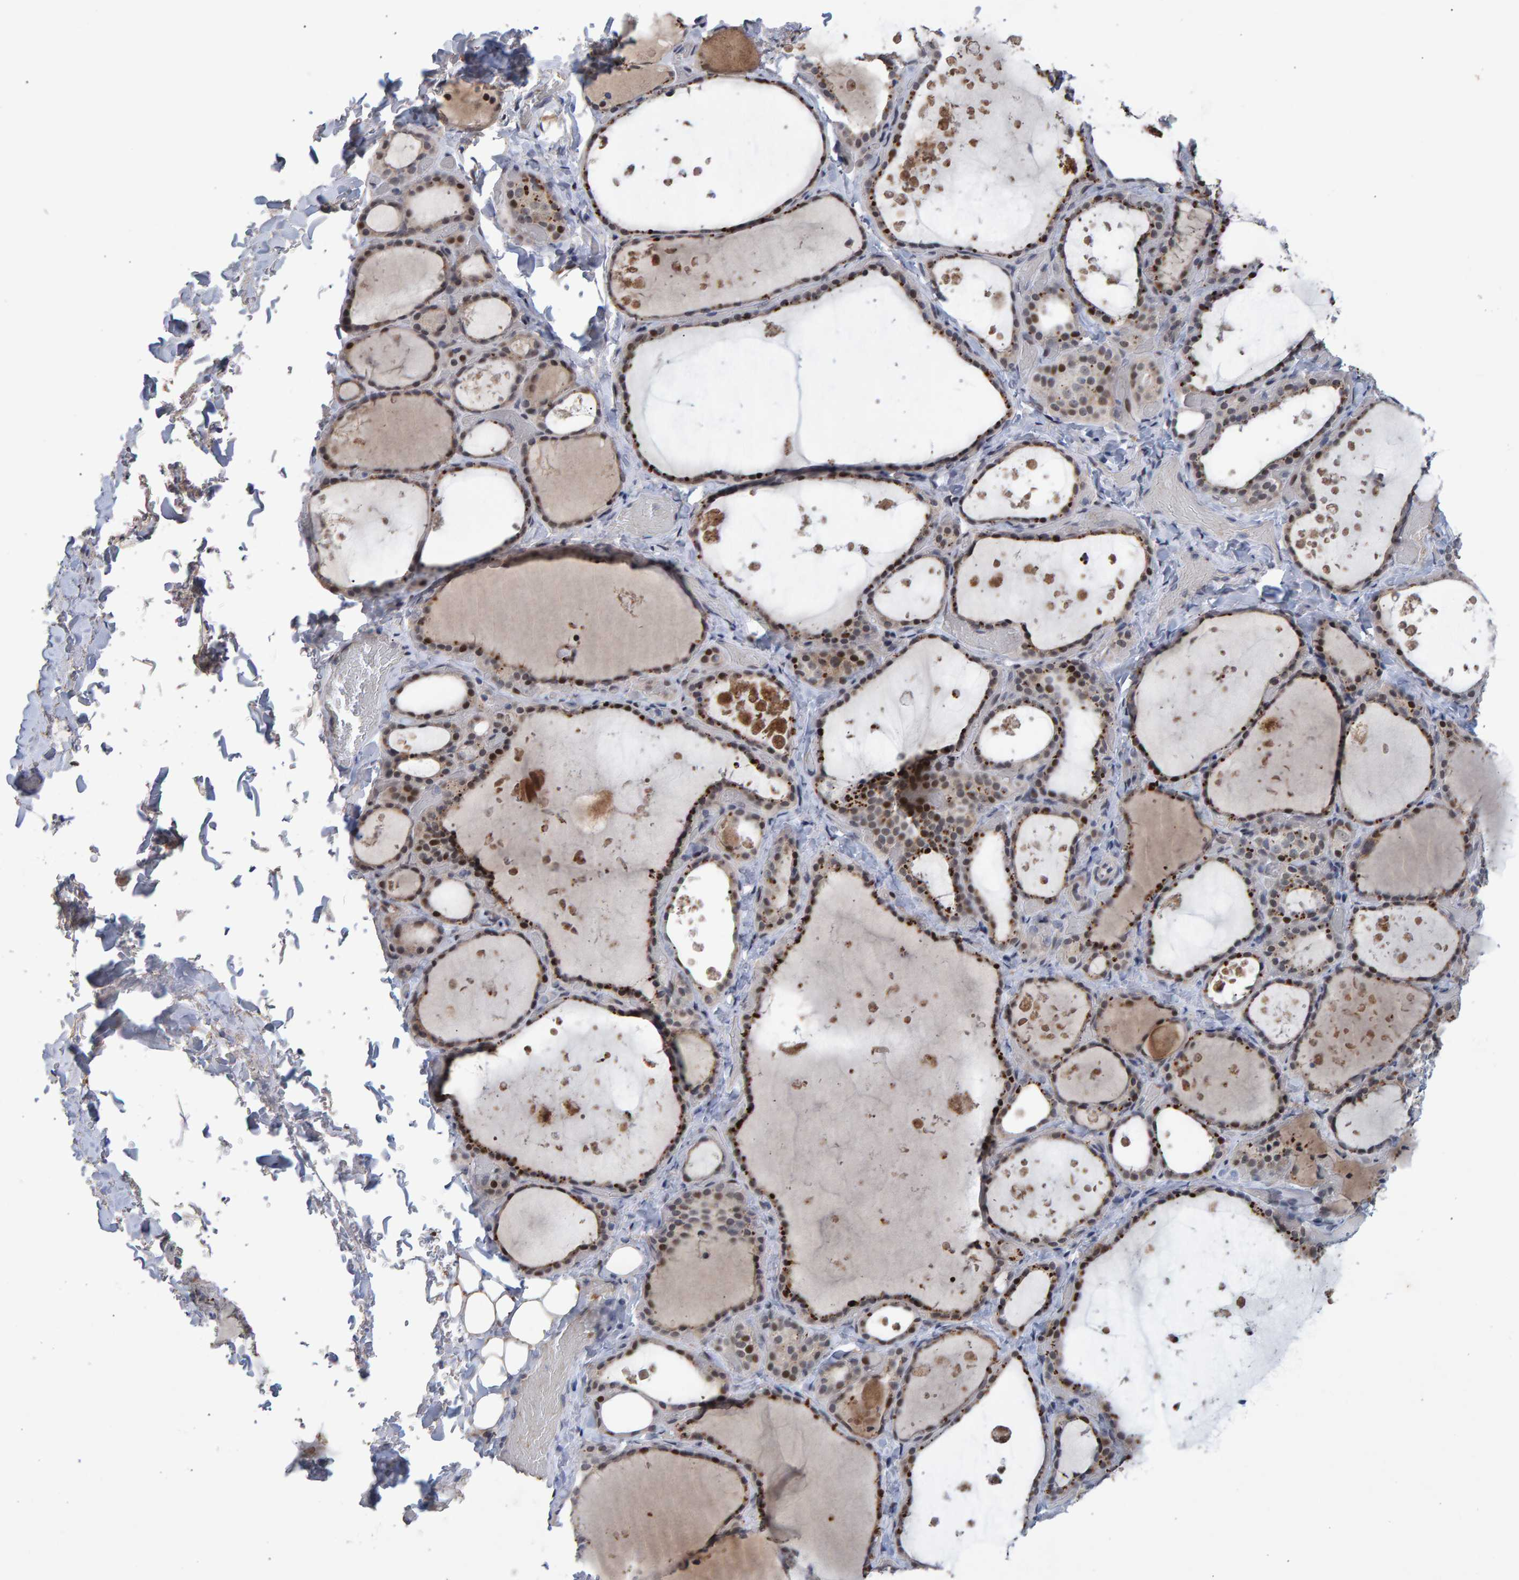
{"staining": {"intensity": "moderate", "quantity": ">75%", "location": "cytoplasmic/membranous,nuclear"}, "tissue": "thyroid gland", "cell_type": "Glandular cells", "image_type": "normal", "snomed": [{"axis": "morphology", "description": "Normal tissue, NOS"}, {"axis": "topography", "description": "Thyroid gland"}], "caption": "High-power microscopy captured an IHC image of normal thyroid gland, revealing moderate cytoplasmic/membranous,nuclear expression in about >75% of glandular cells. (DAB (3,3'-diaminobenzidine) IHC with brightfield microscopy, high magnification).", "gene": "ESRP1", "patient": {"sex": "female", "age": 44}}